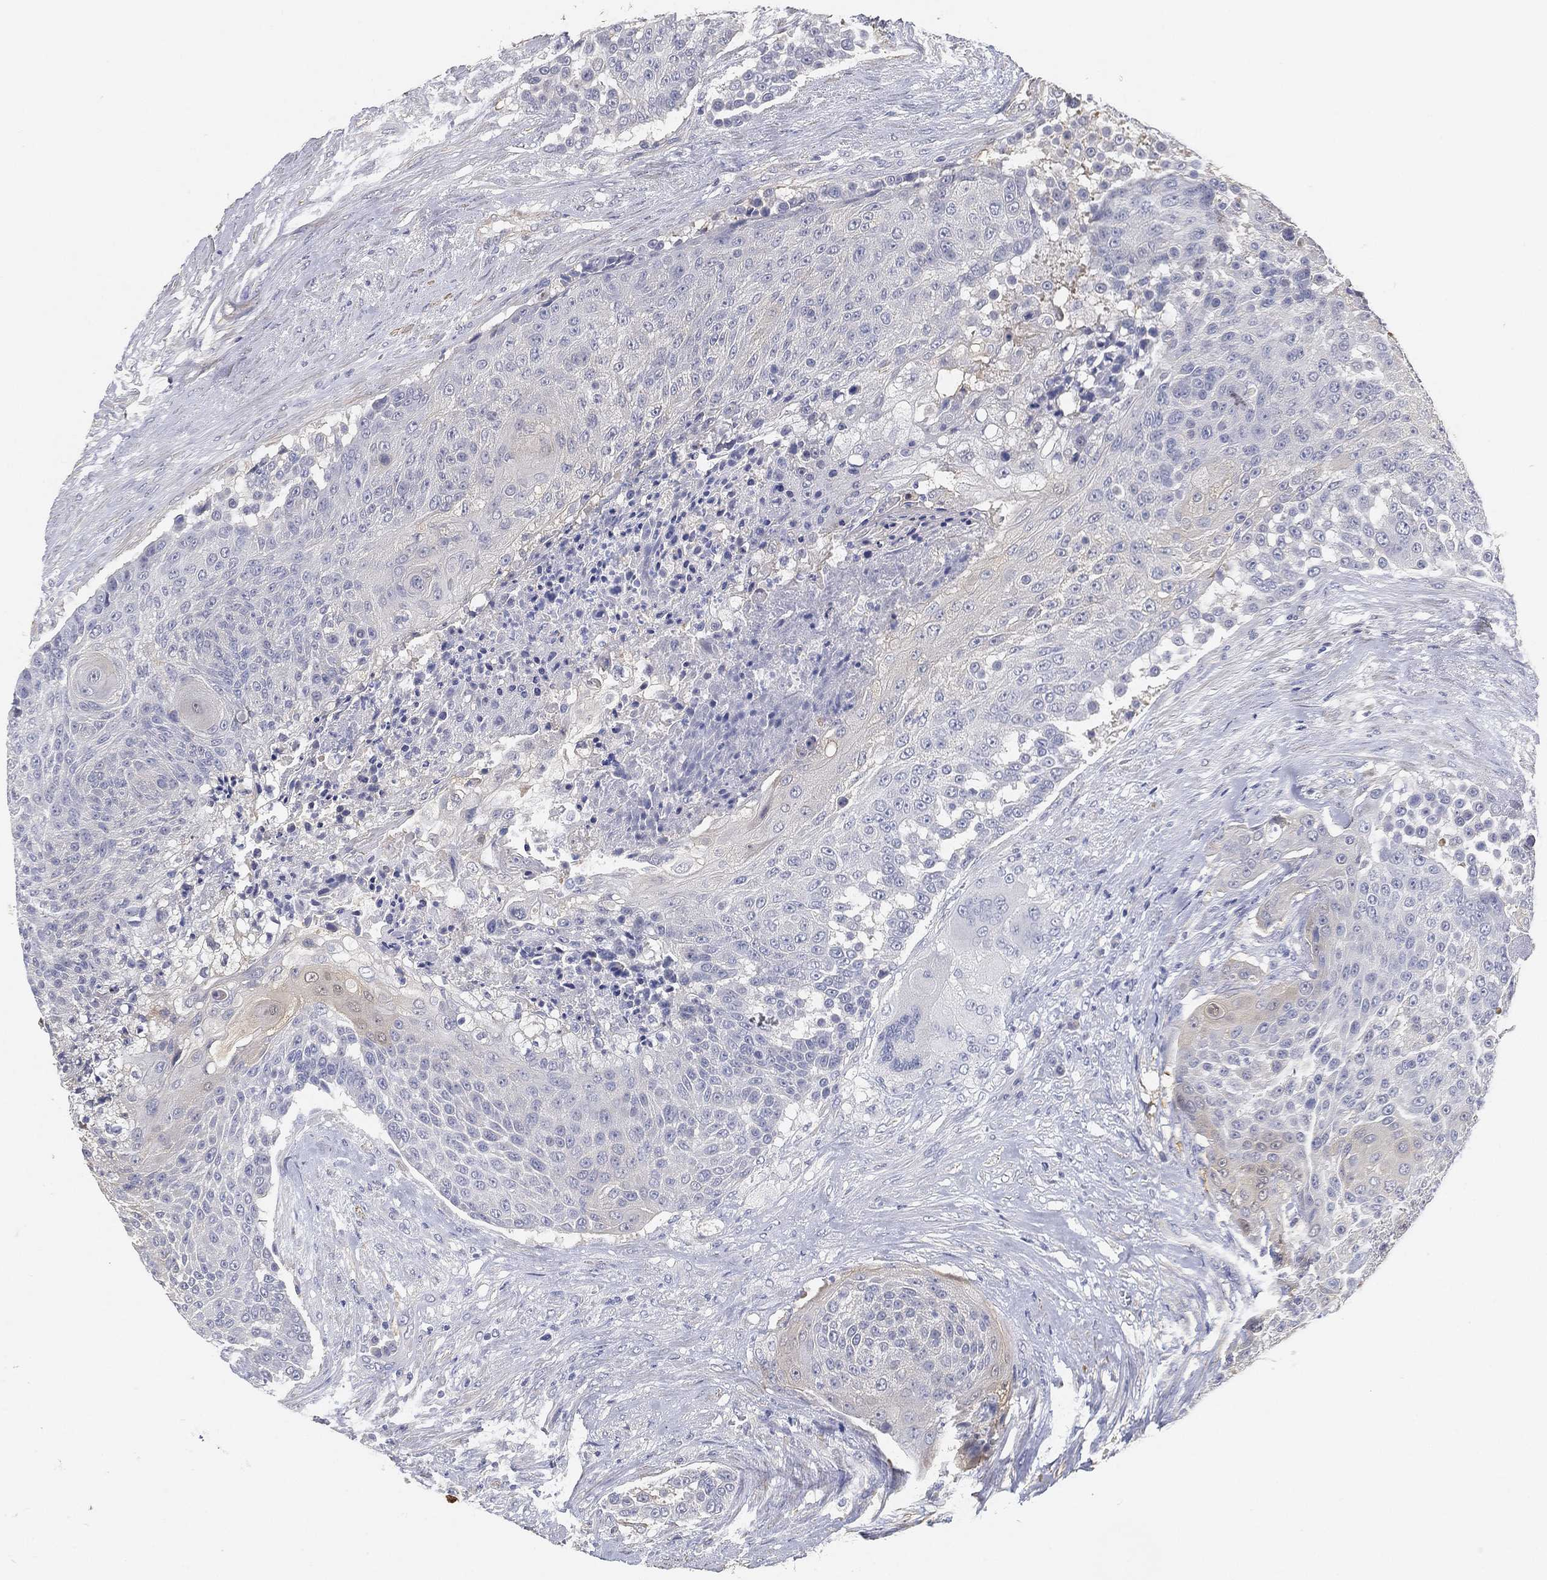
{"staining": {"intensity": "weak", "quantity": "<25%", "location": "cytoplasmic/membranous"}, "tissue": "urothelial cancer", "cell_type": "Tumor cells", "image_type": "cancer", "snomed": [{"axis": "morphology", "description": "Urothelial carcinoma, High grade"}, {"axis": "topography", "description": "Urinary bladder"}], "caption": "IHC of urothelial cancer demonstrates no expression in tumor cells.", "gene": "GPR61", "patient": {"sex": "female", "age": 63}}